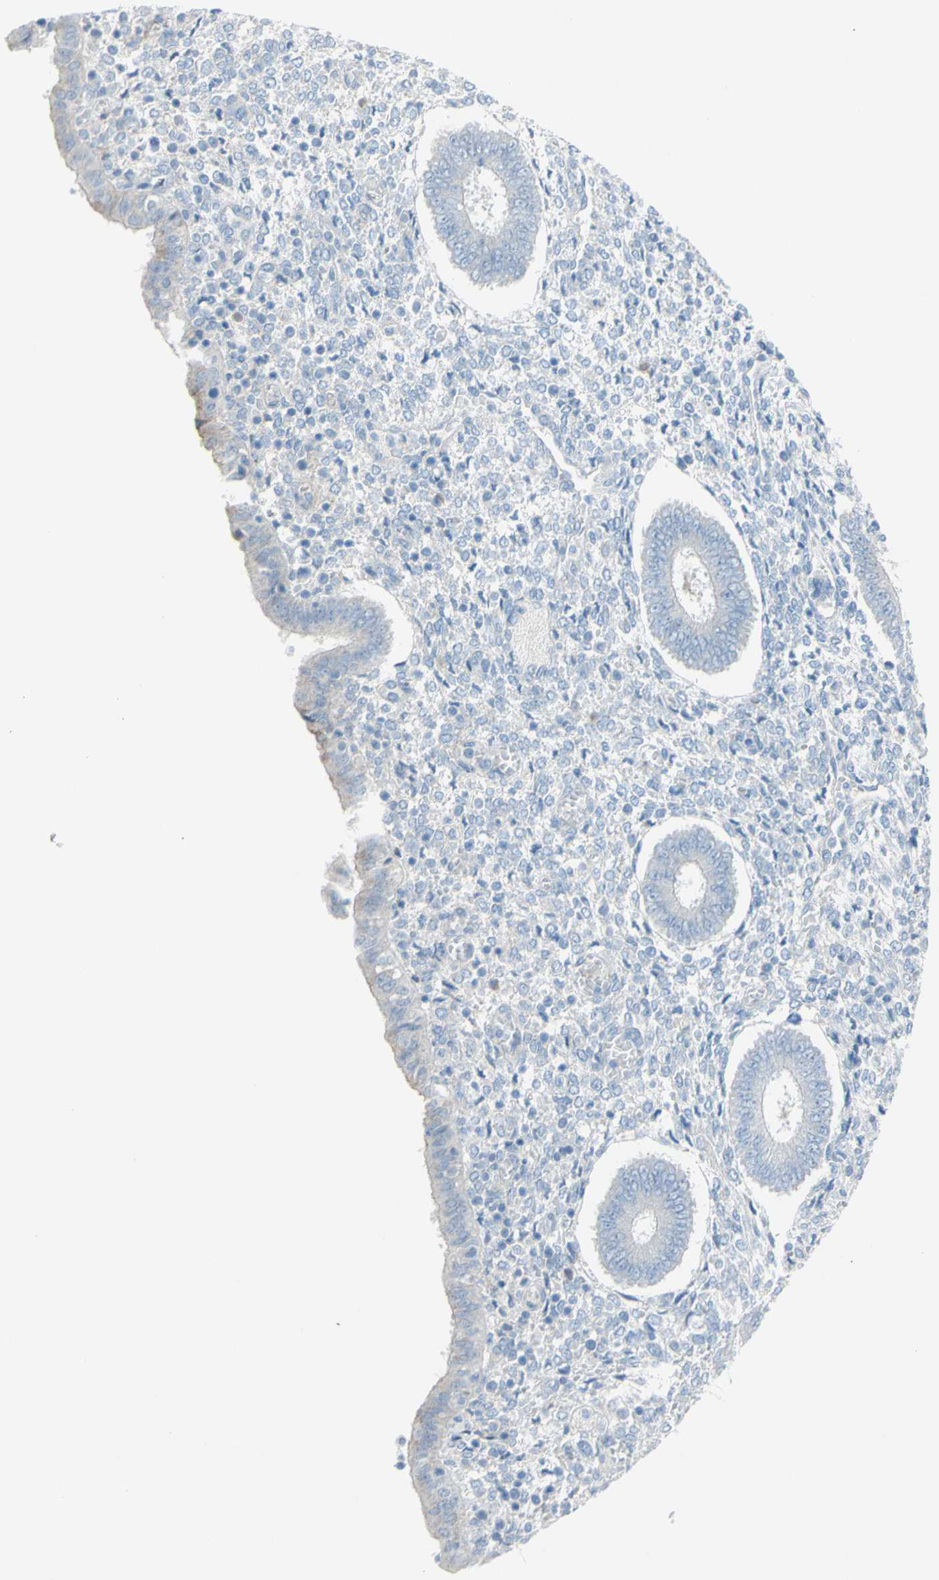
{"staining": {"intensity": "negative", "quantity": "none", "location": "none"}, "tissue": "endometrium", "cell_type": "Cells in endometrial stroma", "image_type": "normal", "snomed": [{"axis": "morphology", "description": "Normal tissue, NOS"}, {"axis": "topography", "description": "Endometrium"}], "caption": "The image demonstrates no staining of cells in endometrial stroma in benign endometrium.", "gene": "TFPI2", "patient": {"sex": "female", "age": 35}}